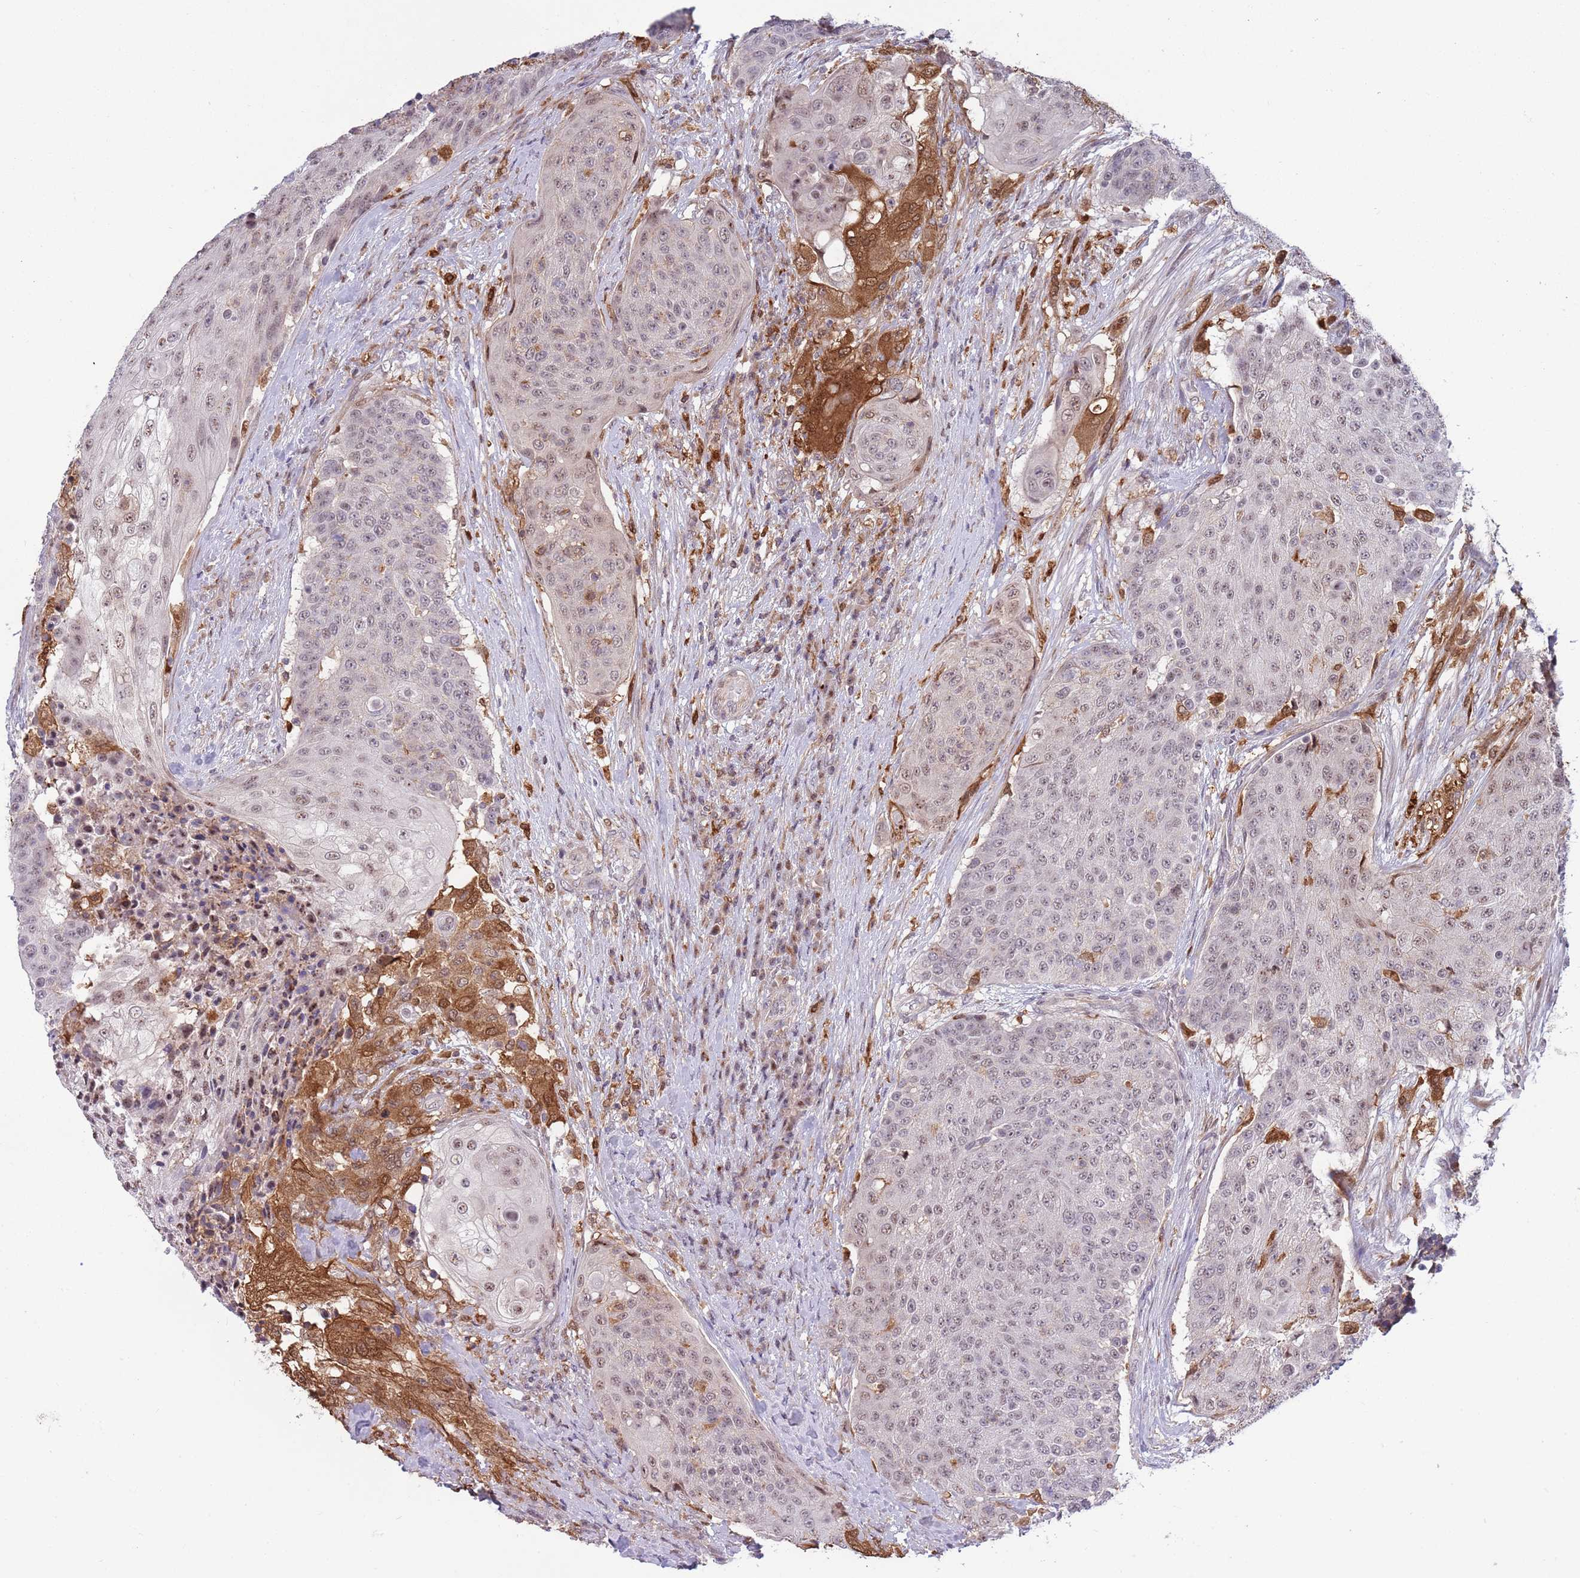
{"staining": {"intensity": "weak", "quantity": "25%-75%", "location": "nuclear"}, "tissue": "urothelial cancer", "cell_type": "Tumor cells", "image_type": "cancer", "snomed": [{"axis": "morphology", "description": "Urothelial carcinoma, High grade"}, {"axis": "topography", "description": "Urinary bladder"}], "caption": "The image displays staining of high-grade urothelial carcinoma, revealing weak nuclear protein expression (brown color) within tumor cells.", "gene": "CCNJL", "patient": {"sex": "female", "age": 63}}